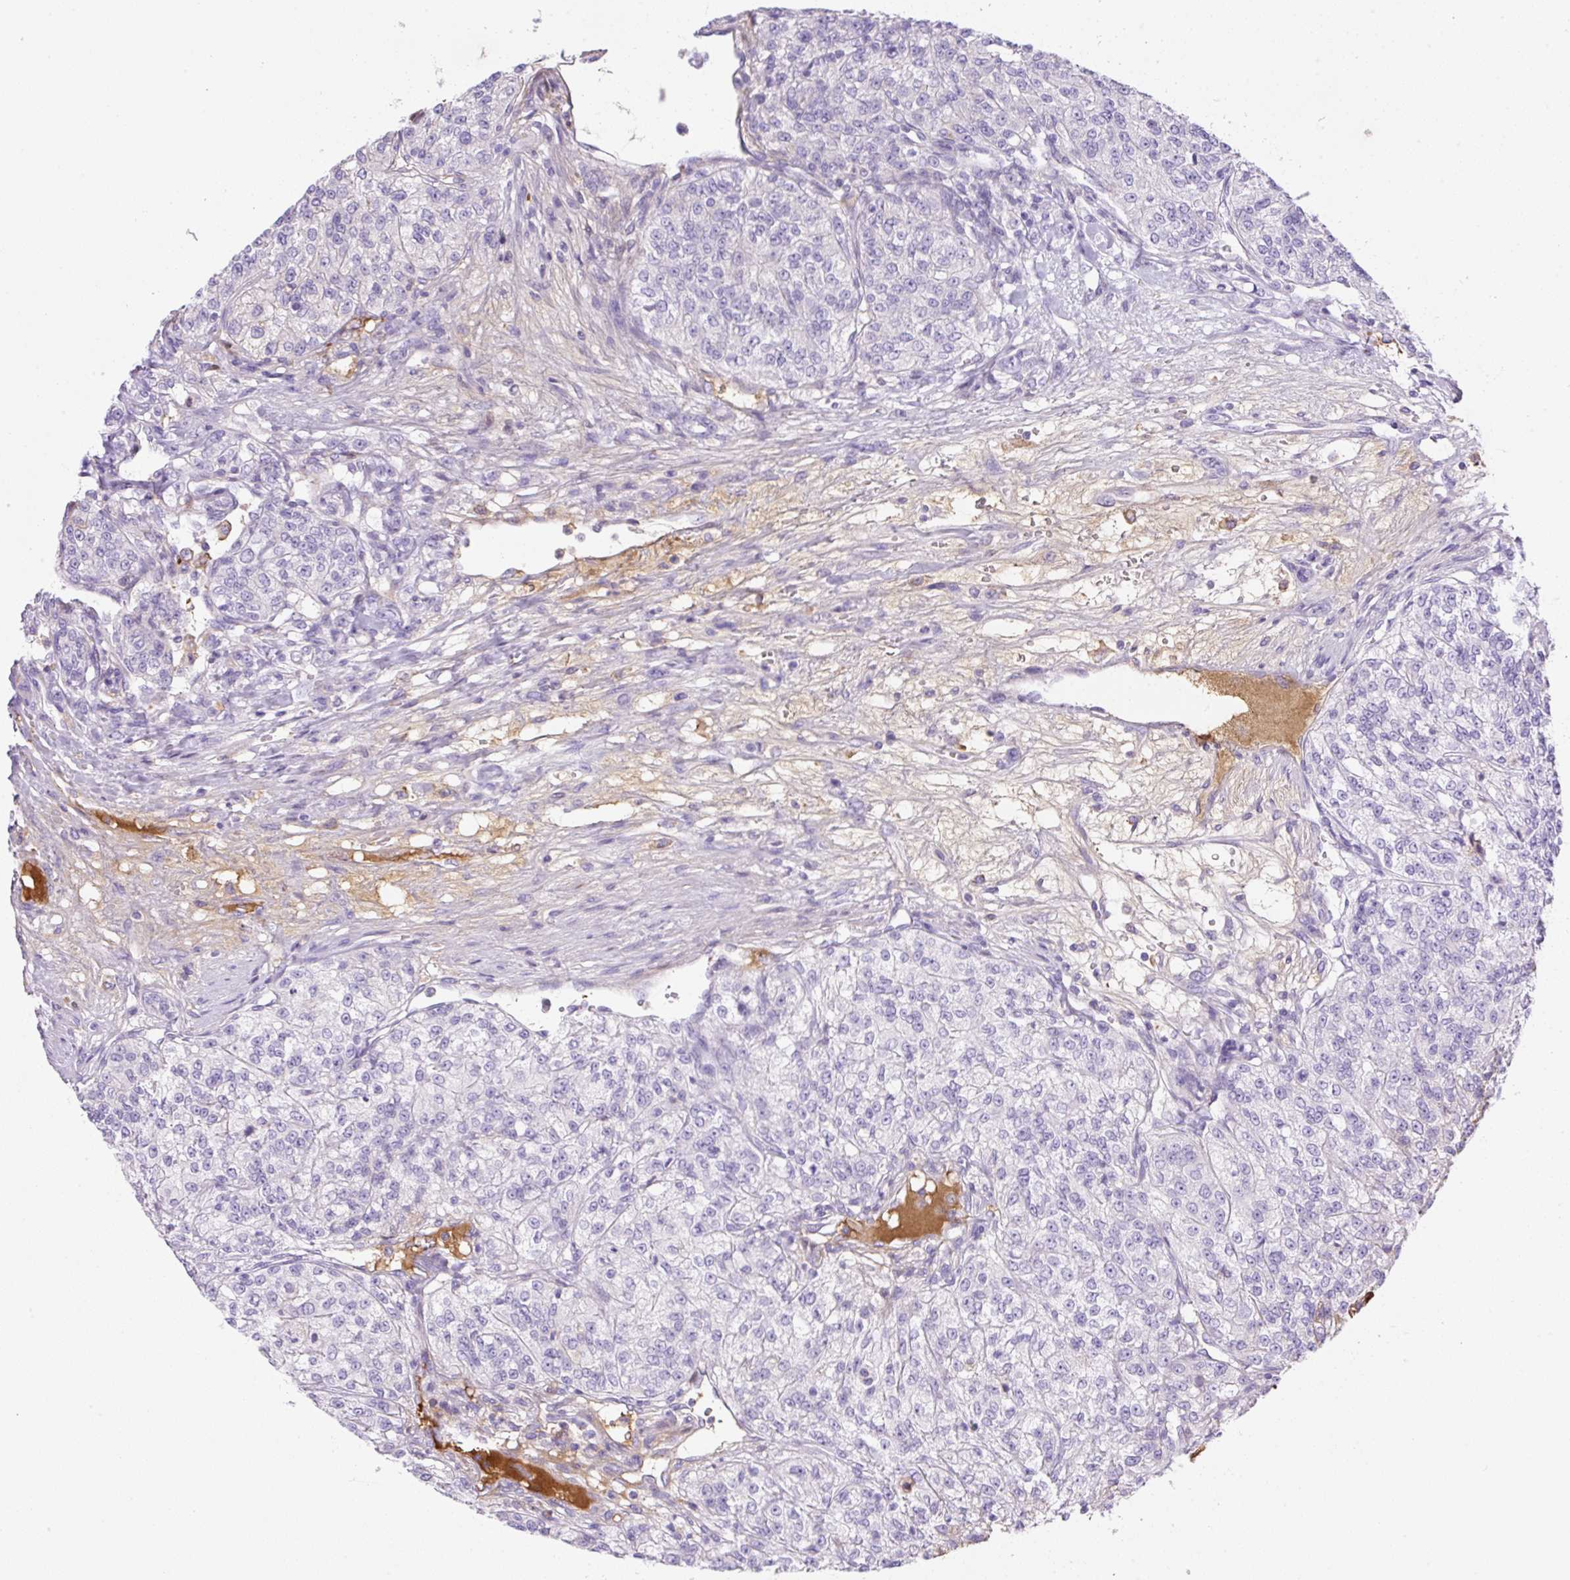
{"staining": {"intensity": "negative", "quantity": "none", "location": "none"}, "tissue": "renal cancer", "cell_type": "Tumor cells", "image_type": "cancer", "snomed": [{"axis": "morphology", "description": "Adenocarcinoma, NOS"}, {"axis": "topography", "description": "Kidney"}], "caption": "Tumor cells show no significant protein positivity in renal cancer (adenocarcinoma).", "gene": "TDRD15", "patient": {"sex": "female", "age": 63}}